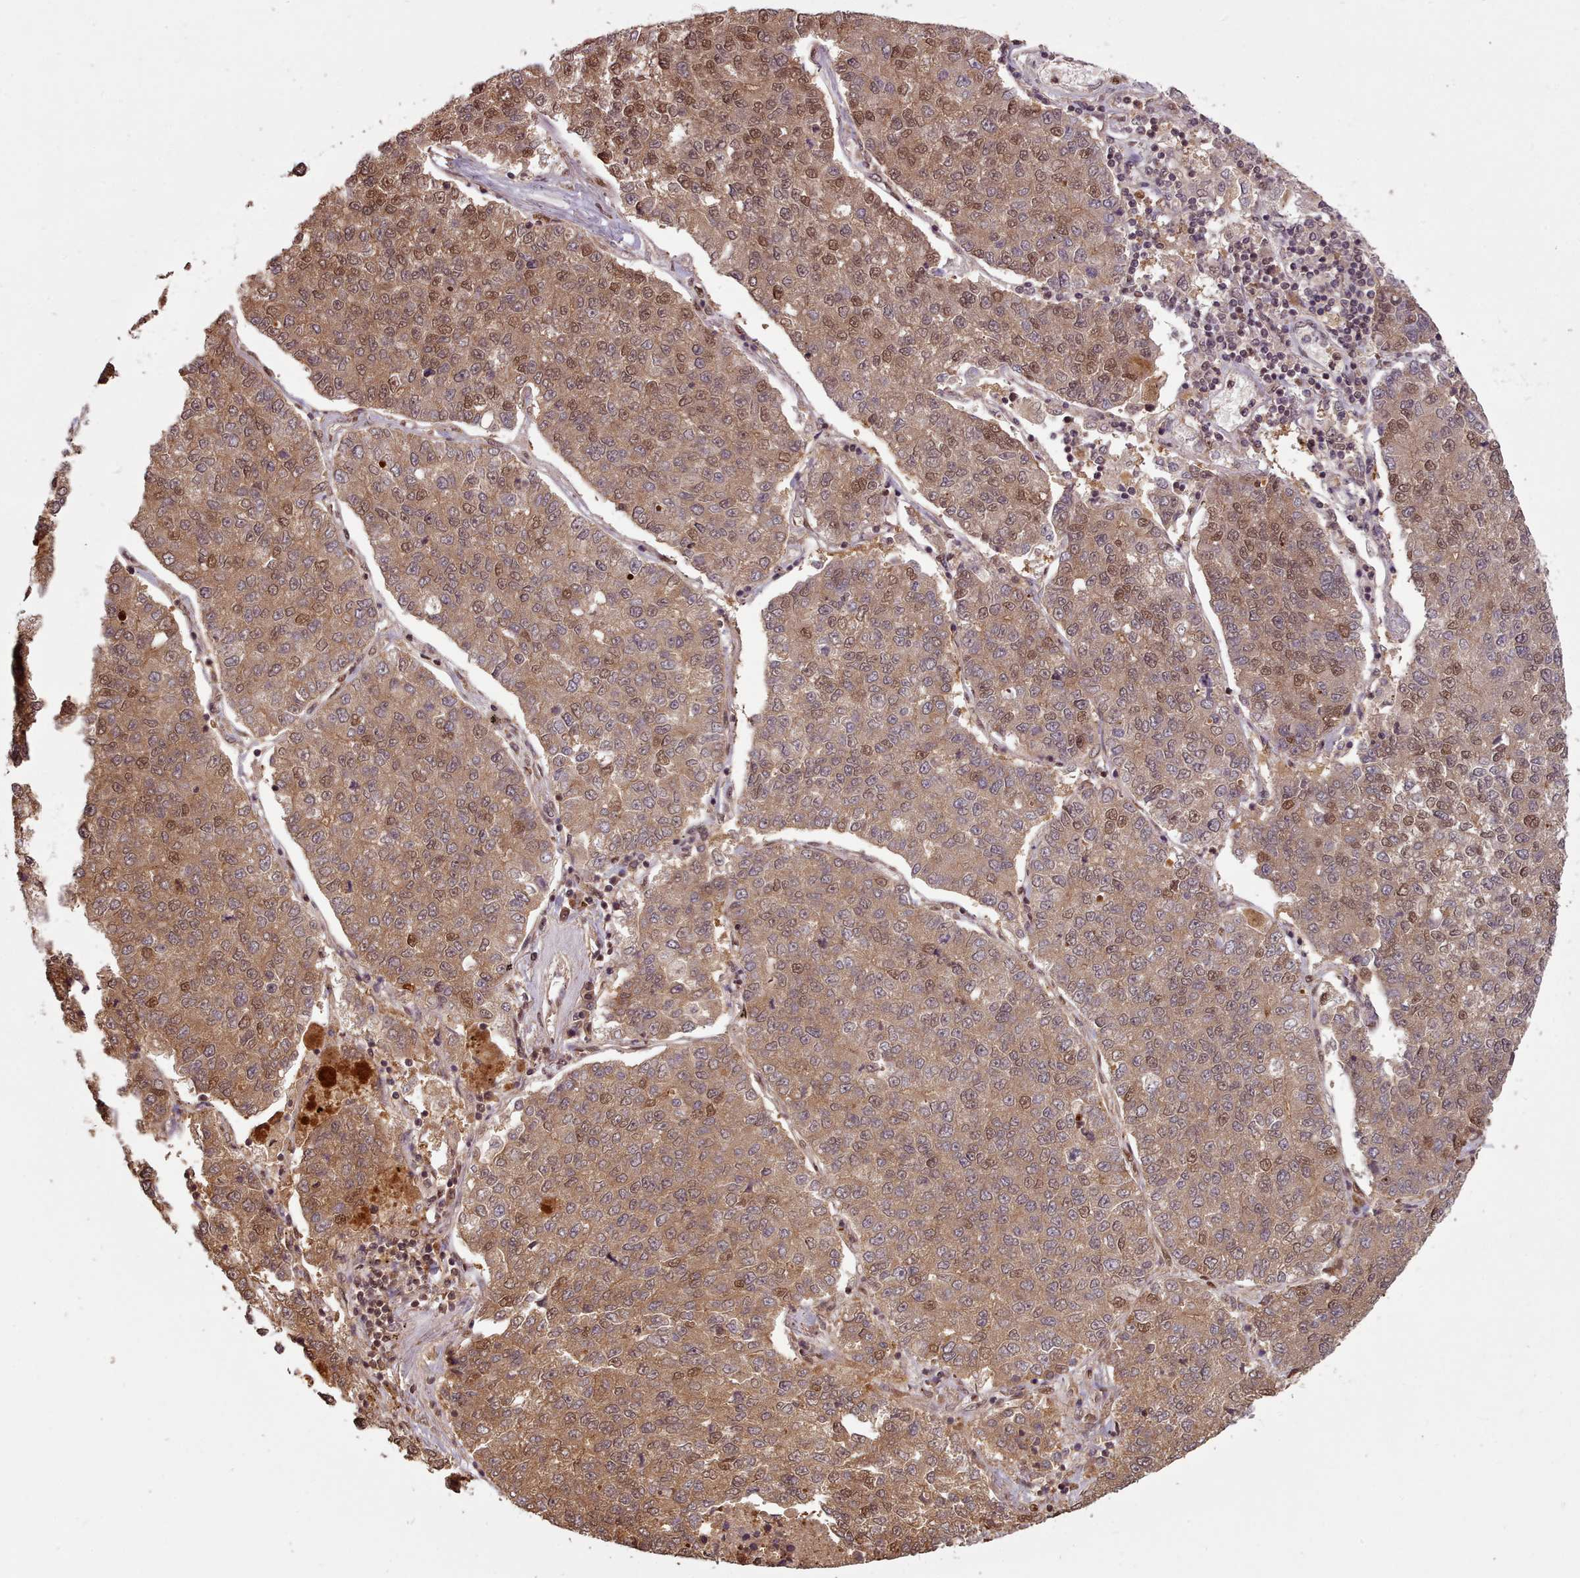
{"staining": {"intensity": "moderate", "quantity": "25%-75%", "location": "cytoplasmic/membranous,nuclear"}, "tissue": "lung cancer", "cell_type": "Tumor cells", "image_type": "cancer", "snomed": [{"axis": "morphology", "description": "Adenocarcinoma, NOS"}, {"axis": "topography", "description": "Lung"}], "caption": "A histopathology image of lung cancer stained for a protein demonstrates moderate cytoplasmic/membranous and nuclear brown staining in tumor cells.", "gene": "RPS27A", "patient": {"sex": "male", "age": 49}}